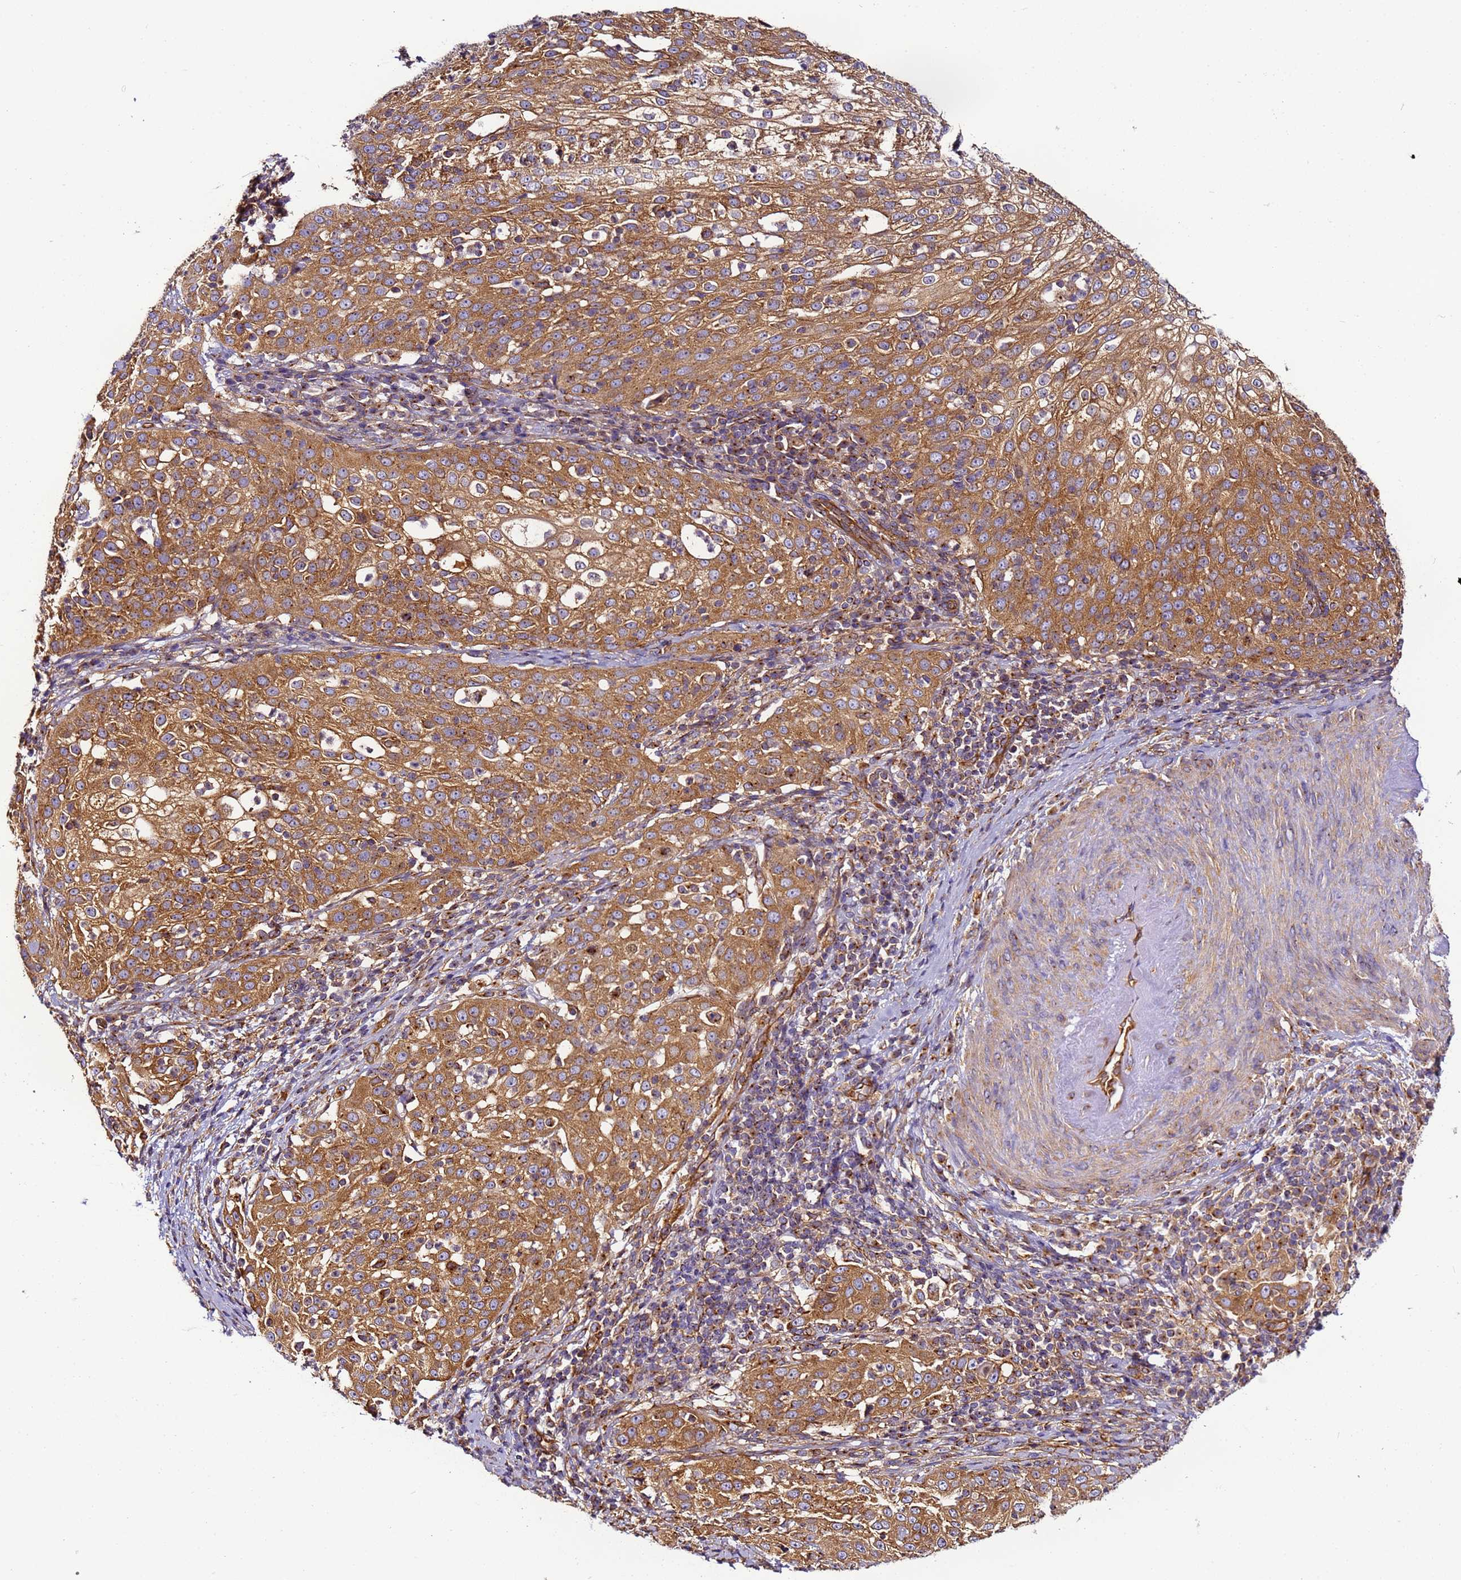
{"staining": {"intensity": "moderate", "quantity": ">75%", "location": "cytoplasmic/membranous"}, "tissue": "cervical cancer", "cell_type": "Tumor cells", "image_type": "cancer", "snomed": [{"axis": "morphology", "description": "Squamous cell carcinoma, NOS"}, {"axis": "topography", "description": "Cervix"}], "caption": "Approximately >75% of tumor cells in cervical cancer reveal moderate cytoplasmic/membranous protein staining as visualized by brown immunohistochemical staining.", "gene": "DYNC1I2", "patient": {"sex": "female", "age": 57}}